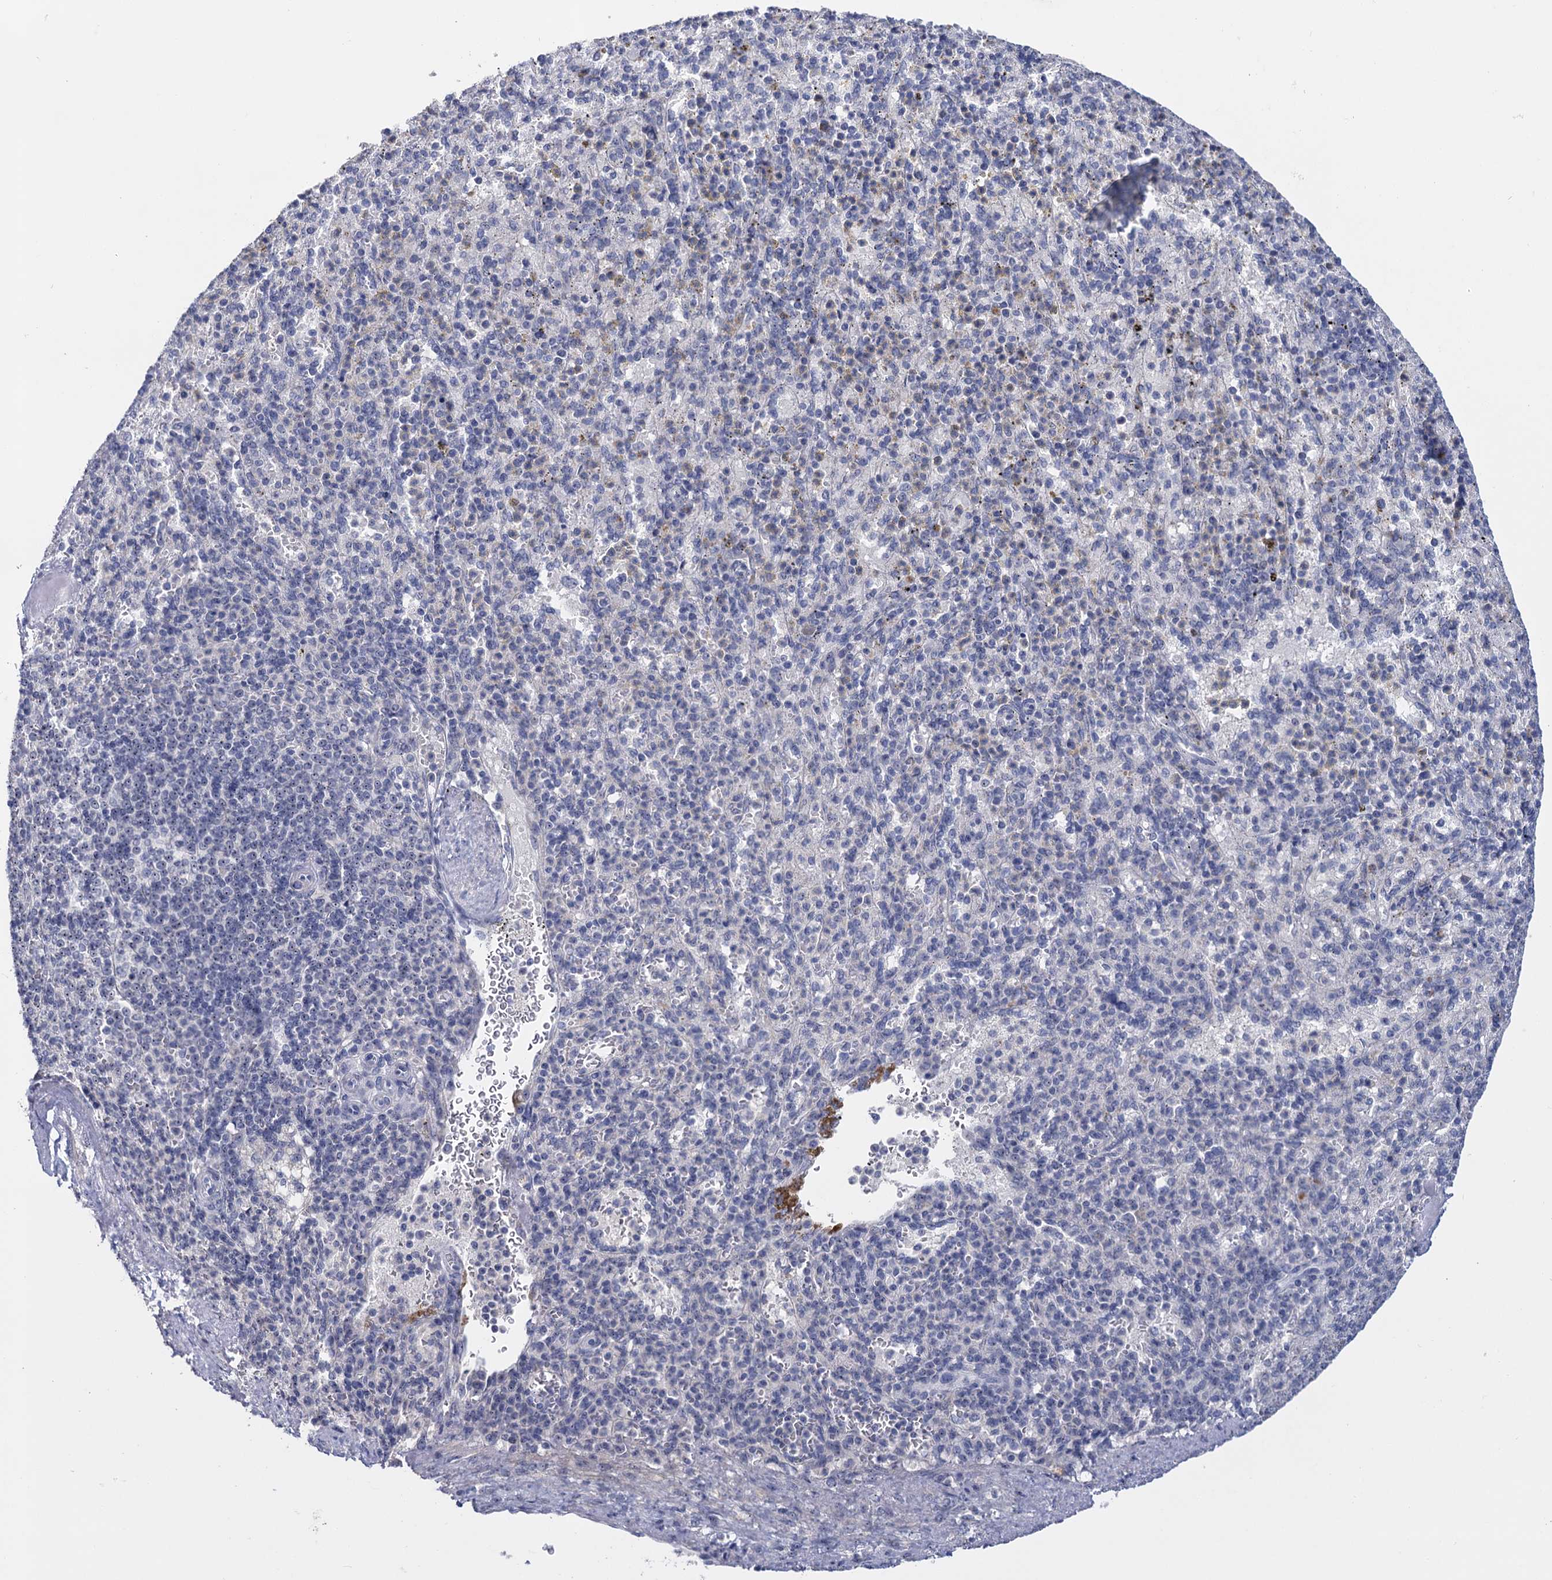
{"staining": {"intensity": "negative", "quantity": "none", "location": "none"}, "tissue": "spleen", "cell_type": "Cells in red pulp", "image_type": "normal", "snomed": [{"axis": "morphology", "description": "Normal tissue, NOS"}, {"axis": "topography", "description": "Spleen"}], "caption": "Human spleen stained for a protein using immunohistochemistry (IHC) reveals no positivity in cells in red pulp.", "gene": "SFN", "patient": {"sex": "female", "age": 74}}